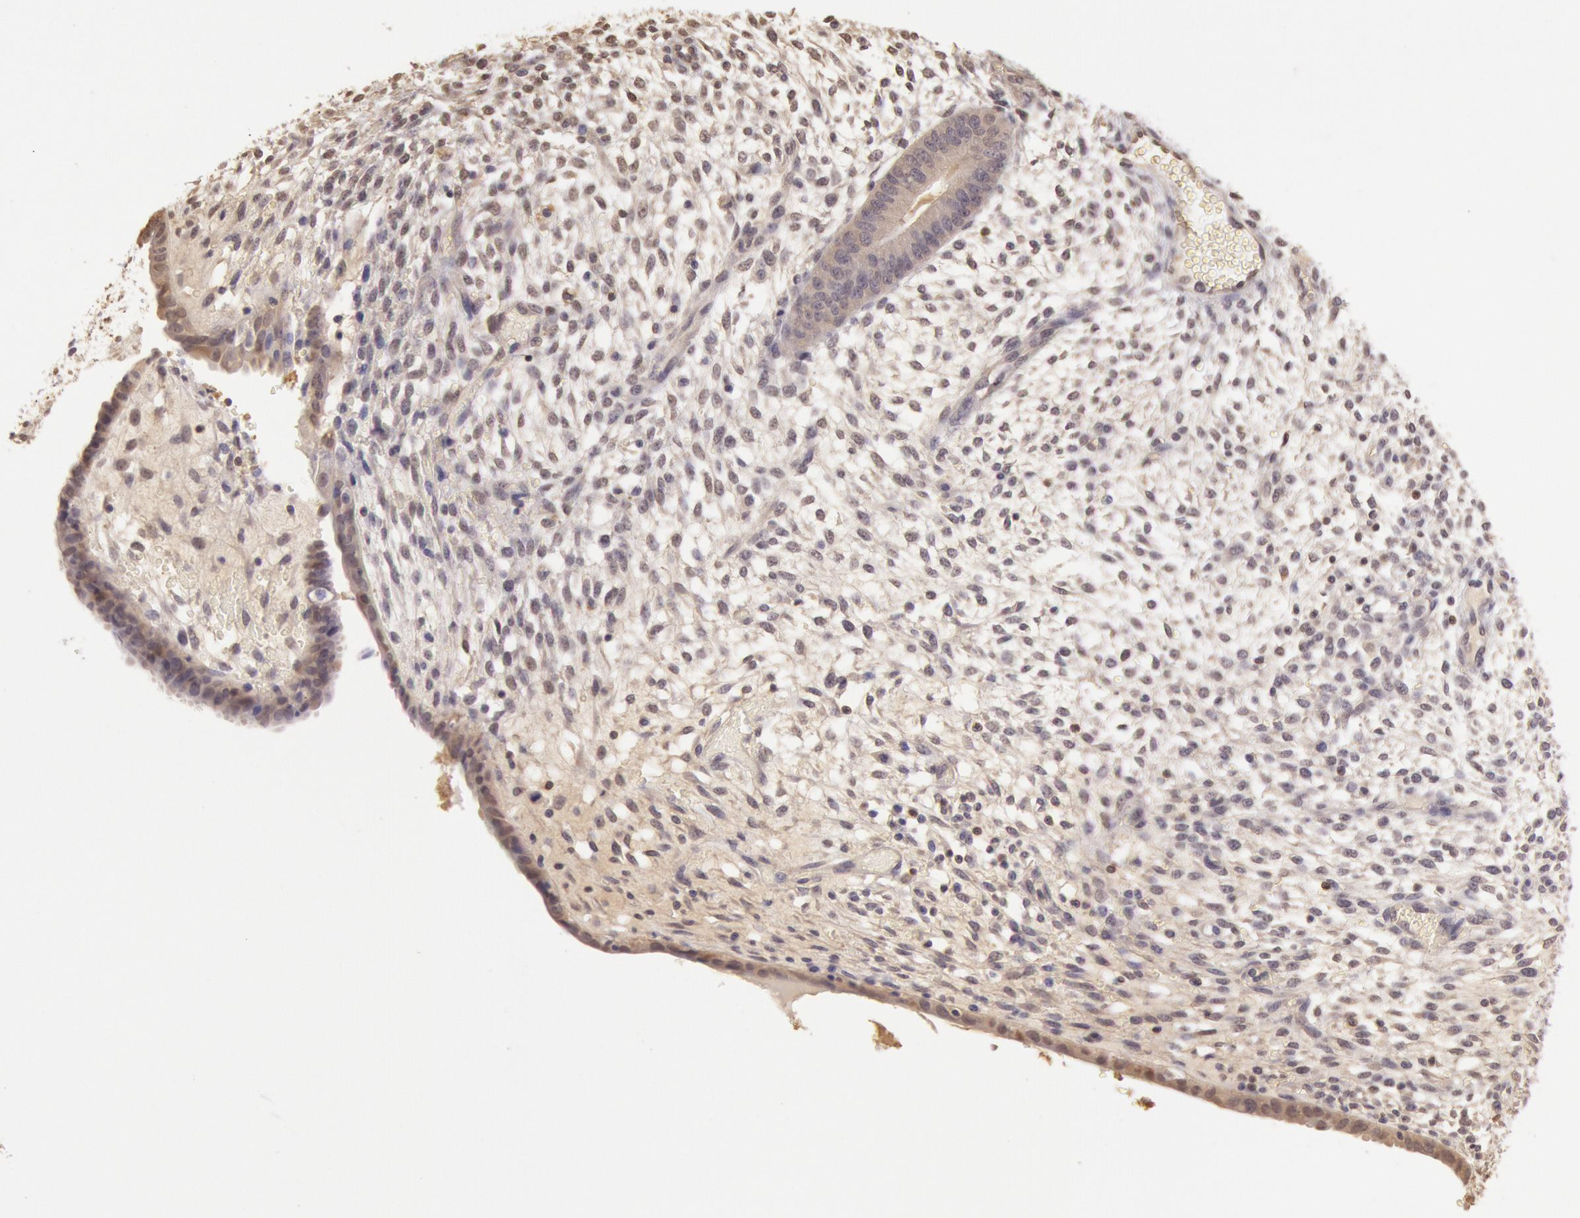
{"staining": {"intensity": "moderate", "quantity": "25%-75%", "location": "nuclear"}, "tissue": "endometrium", "cell_type": "Cells in endometrial stroma", "image_type": "normal", "snomed": [{"axis": "morphology", "description": "Normal tissue, NOS"}, {"axis": "topography", "description": "Endometrium"}], "caption": "Cells in endometrial stroma demonstrate medium levels of moderate nuclear positivity in about 25%-75% of cells in unremarkable endometrium.", "gene": "SOD1", "patient": {"sex": "female", "age": 36}}